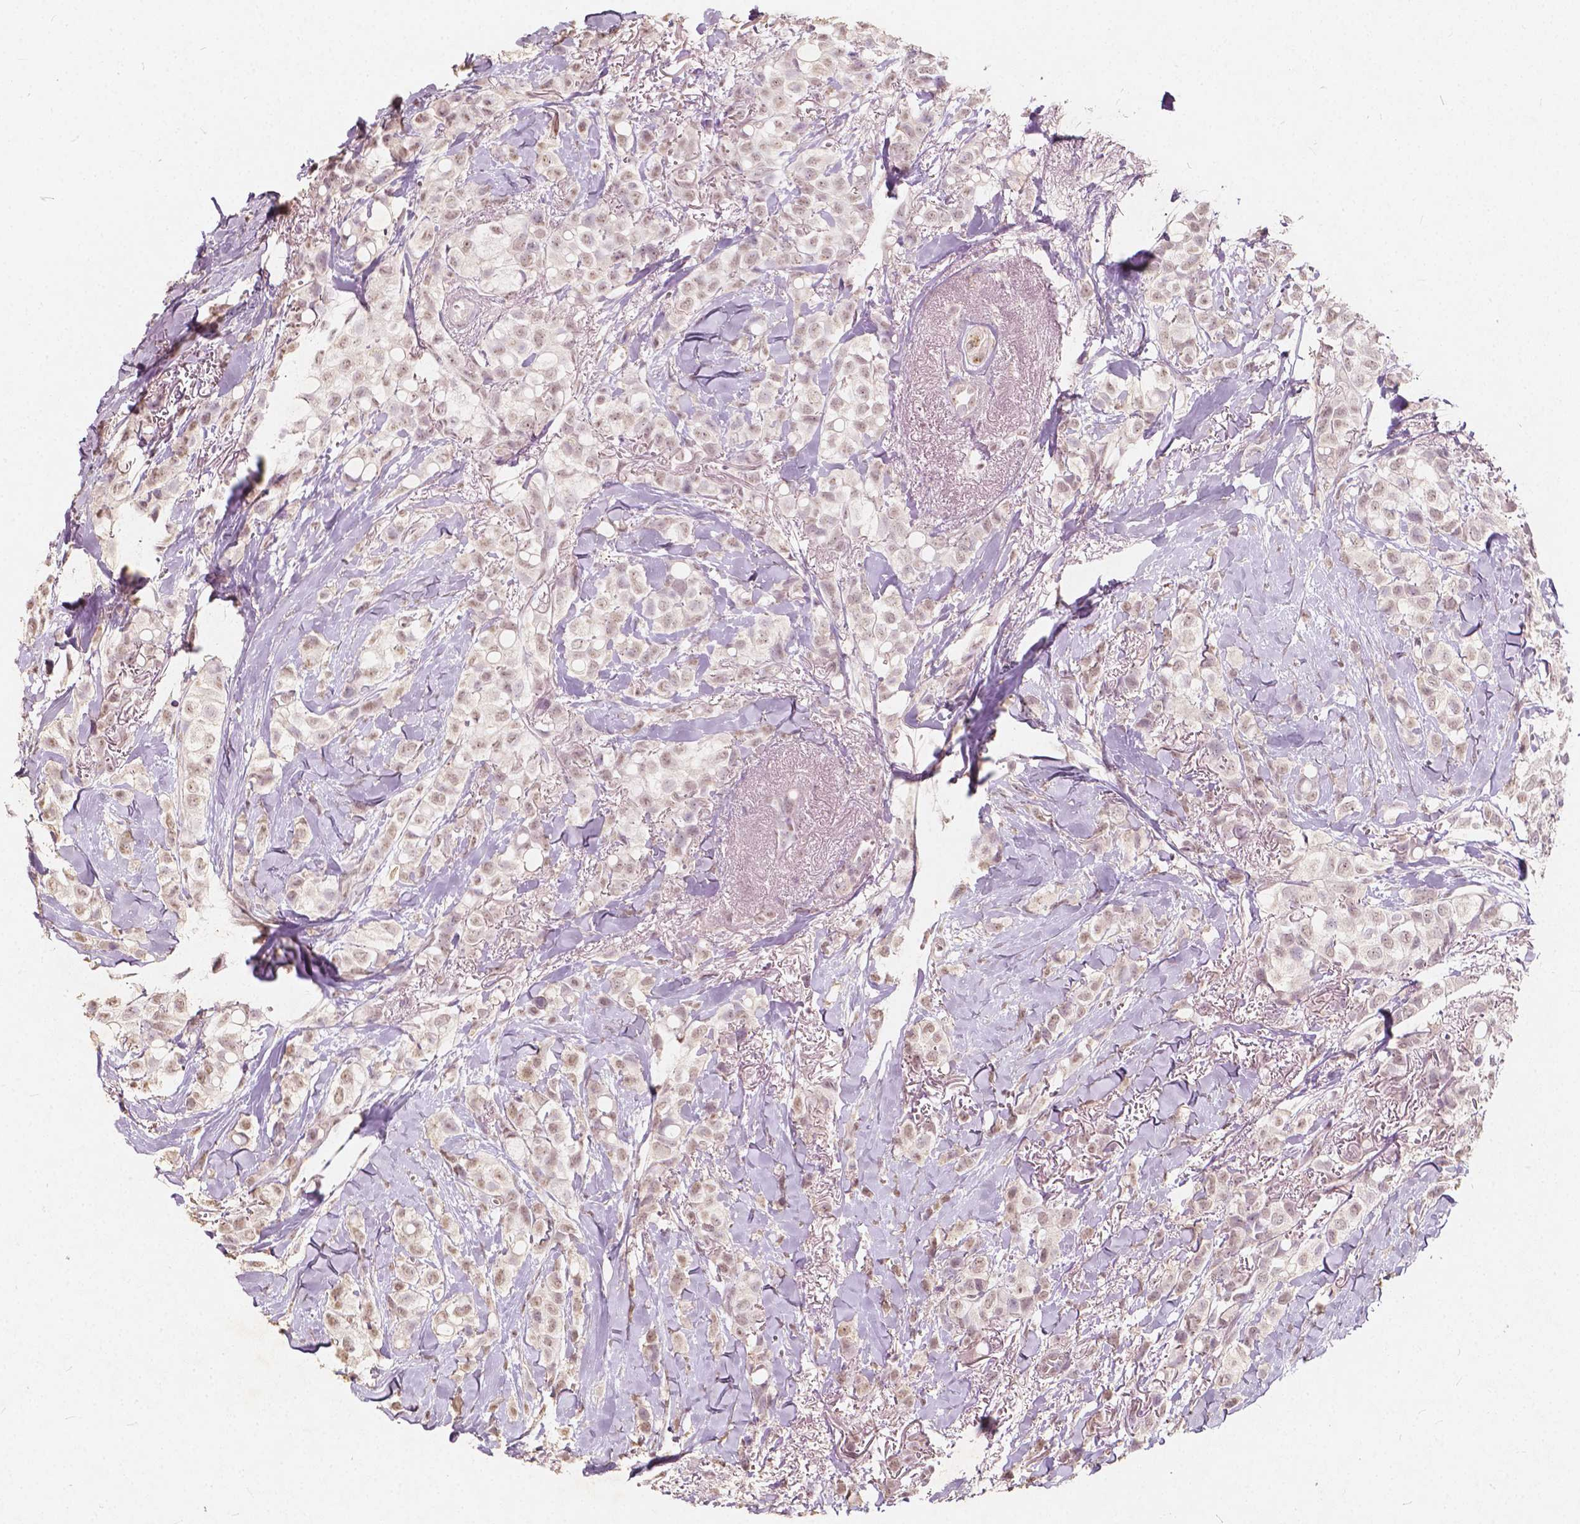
{"staining": {"intensity": "weak", "quantity": ">75%", "location": "nuclear"}, "tissue": "breast cancer", "cell_type": "Tumor cells", "image_type": "cancer", "snomed": [{"axis": "morphology", "description": "Duct carcinoma"}, {"axis": "topography", "description": "Breast"}], "caption": "Protein expression analysis of human breast cancer reveals weak nuclear expression in about >75% of tumor cells. (brown staining indicates protein expression, while blue staining denotes nuclei).", "gene": "SOX15", "patient": {"sex": "female", "age": 85}}